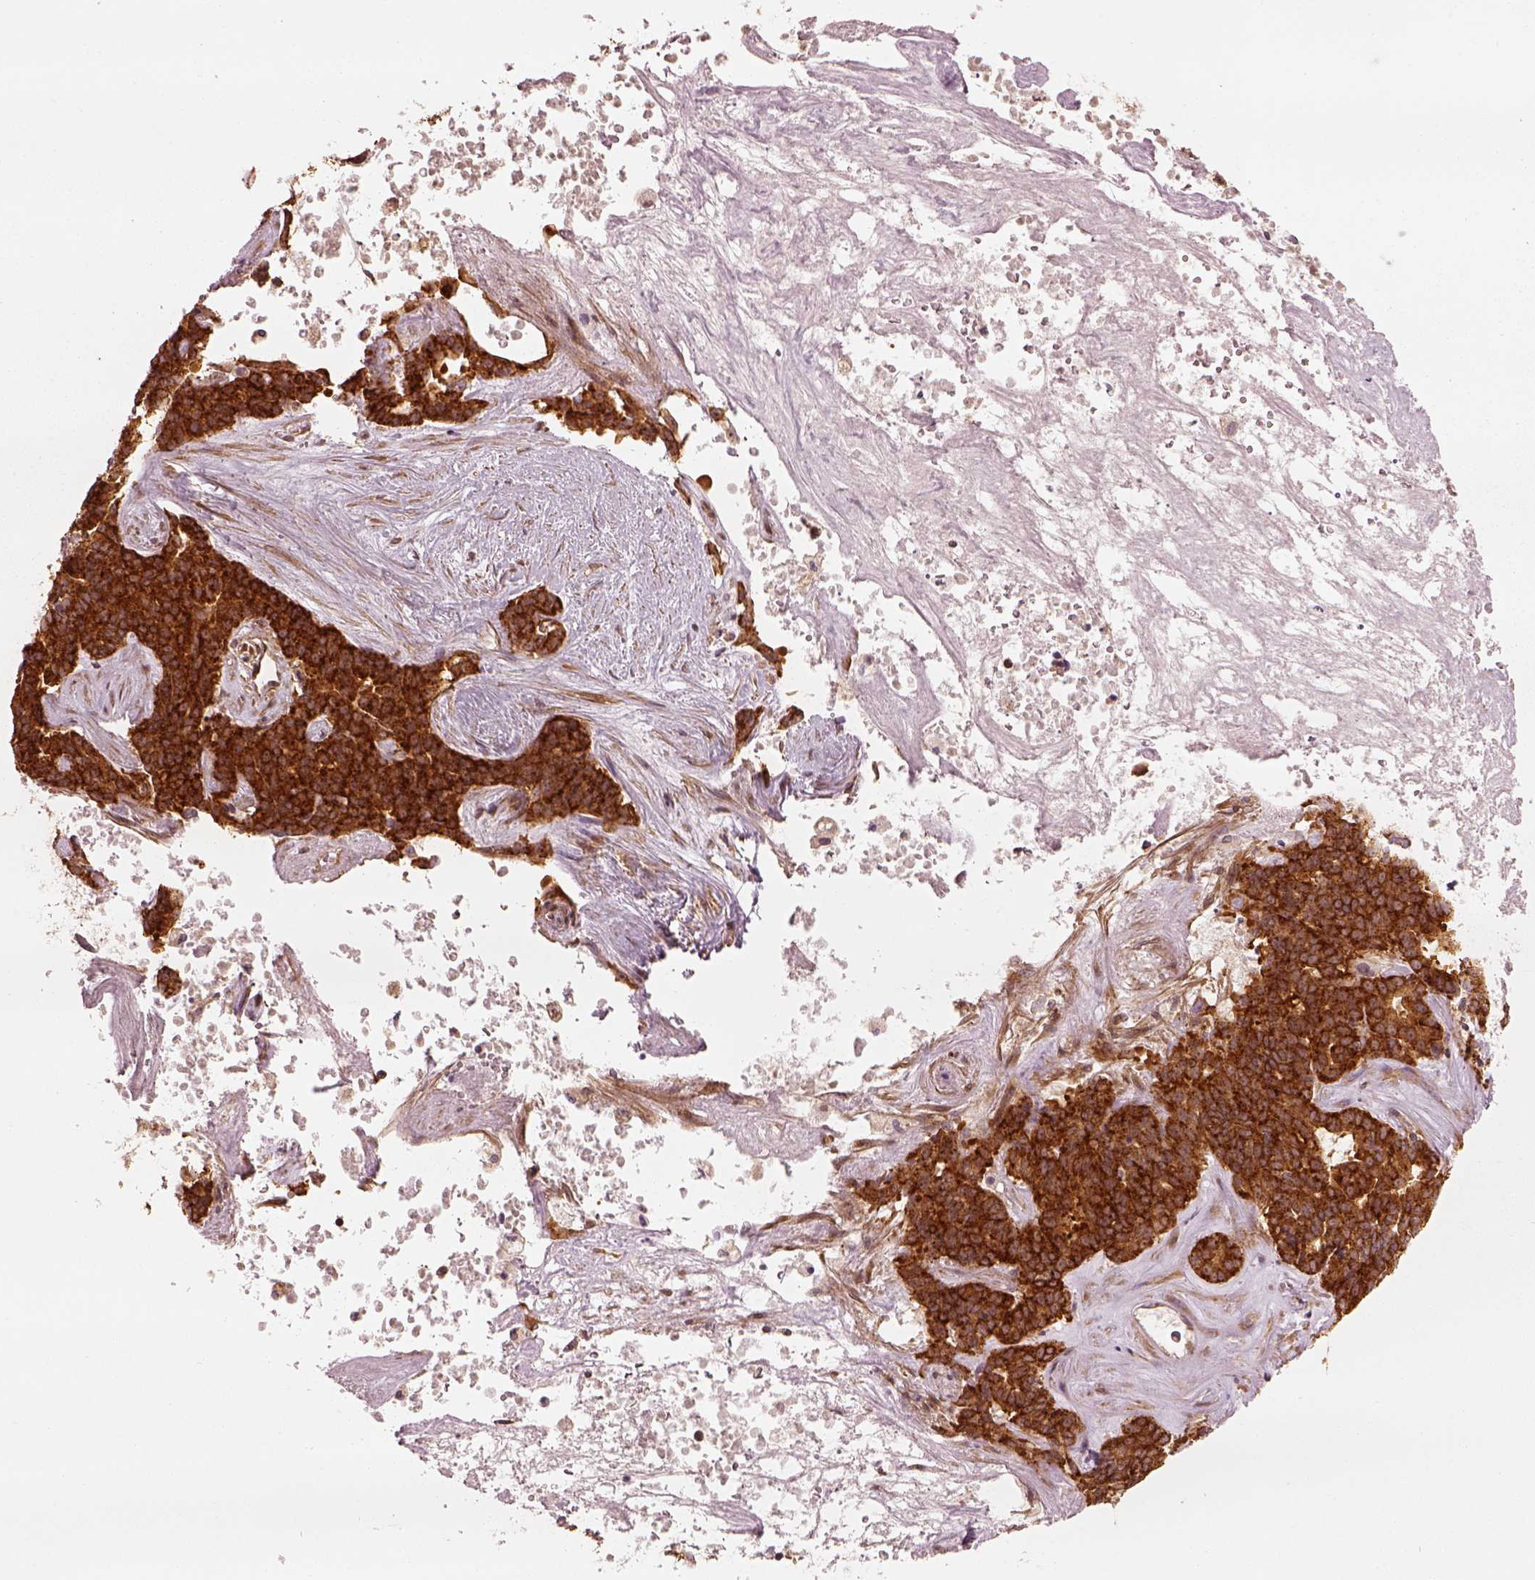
{"staining": {"intensity": "moderate", "quantity": ">75%", "location": "cytoplasmic/membranous"}, "tissue": "liver cancer", "cell_type": "Tumor cells", "image_type": "cancer", "snomed": [{"axis": "morphology", "description": "Cholangiocarcinoma"}, {"axis": "topography", "description": "Liver"}], "caption": "Cholangiocarcinoma (liver) stained with immunohistochemistry (IHC) reveals moderate cytoplasmic/membranous positivity in approximately >75% of tumor cells. (DAB (3,3'-diaminobenzidine) IHC, brown staining for protein, blue staining for nuclei).", "gene": "LSM14A", "patient": {"sex": "female", "age": 47}}